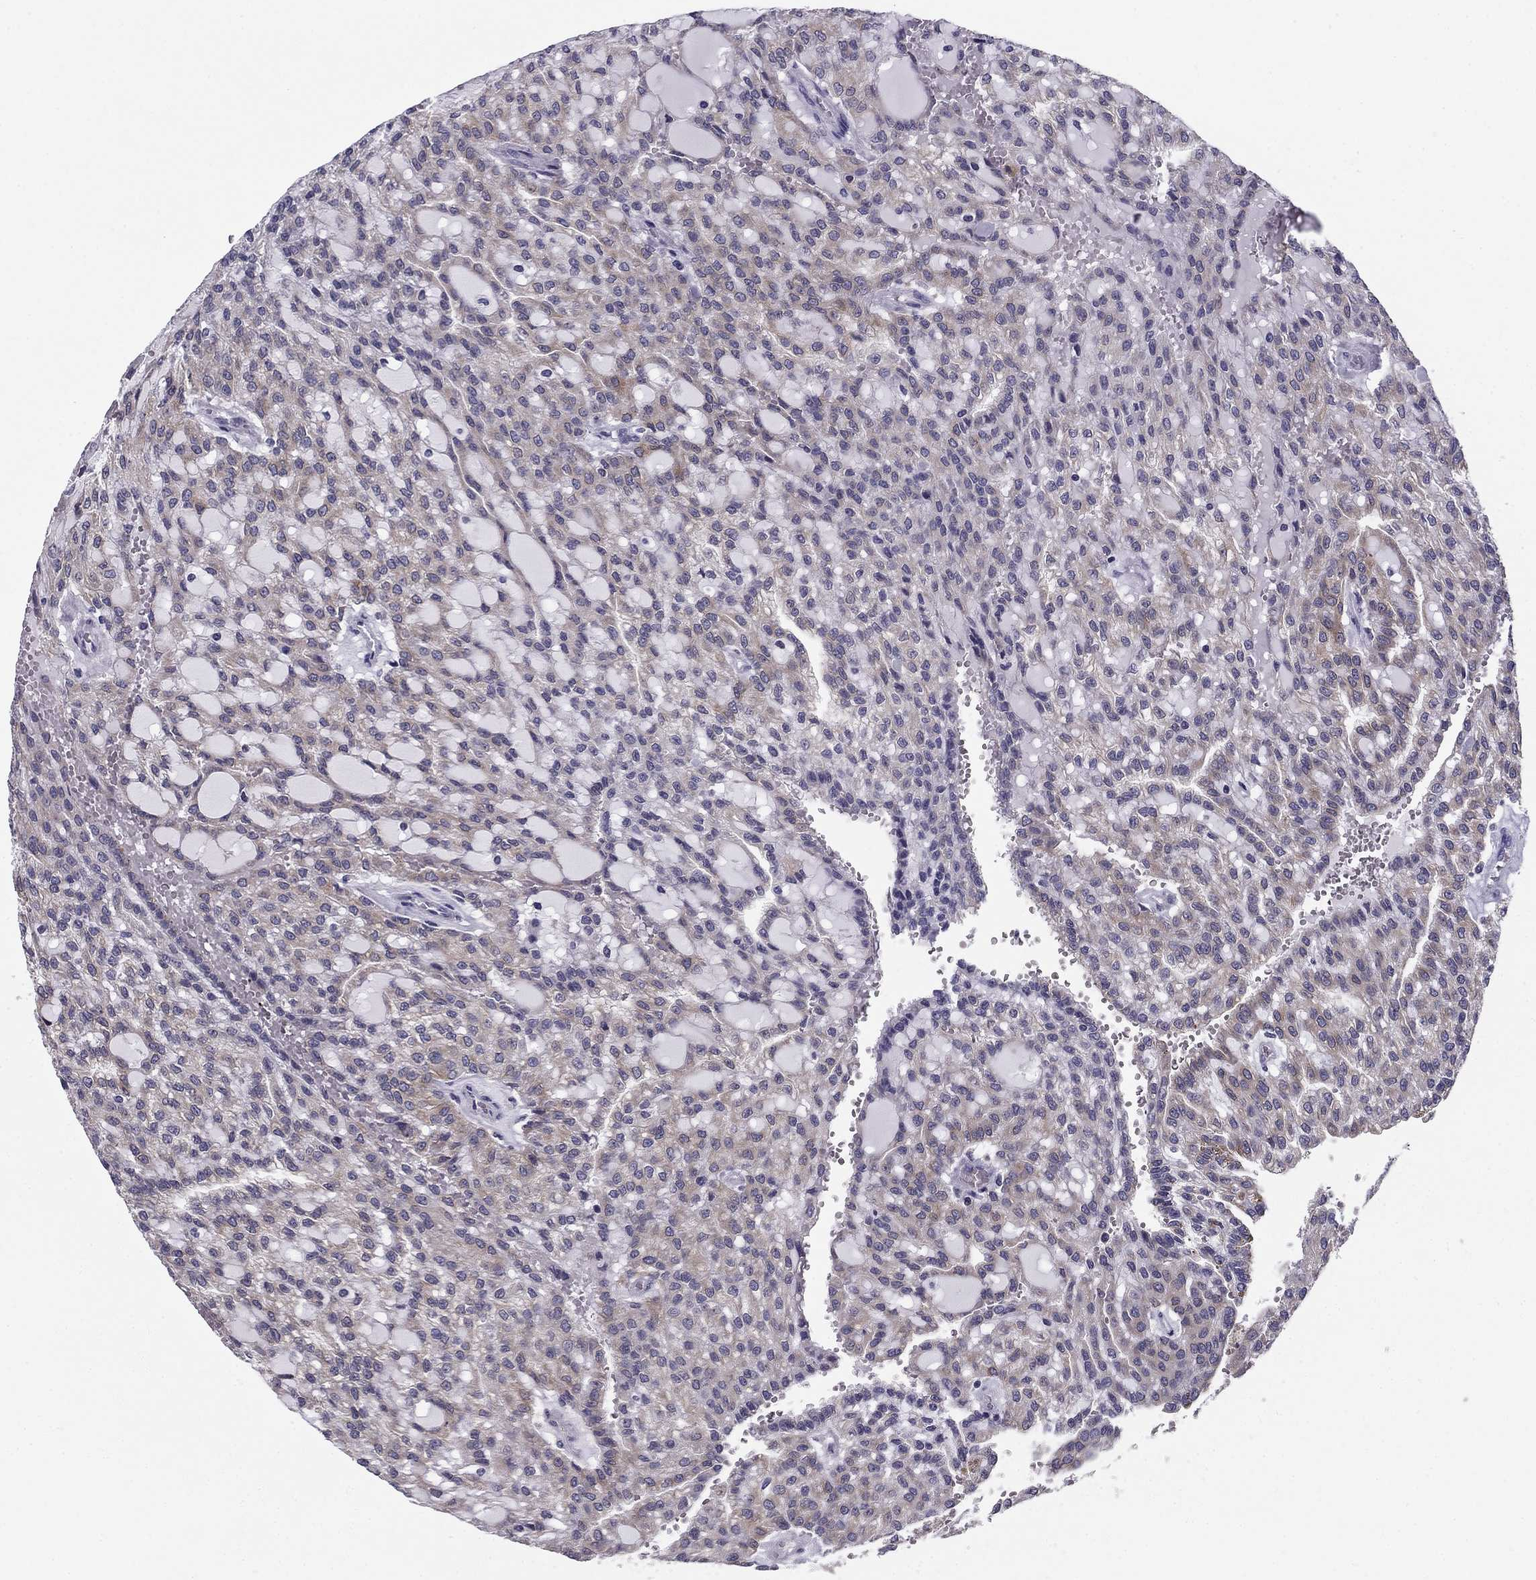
{"staining": {"intensity": "weak", "quantity": "25%-75%", "location": "cytoplasmic/membranous"}, "tissue": "renal cancer", "cell_type": "Tumor cells", "image_type": "cancer", "snomed": [{"axis": "morphology", "description": "Adenocarcinoma, NOS"}, {"axis": "topography", "description": "Kidney"}], "caption": "This is an image of immunohistochemistry (IHC) staining of renal adenocarcinoma, which shows weak expression in the cytoplasmic/membranous of tumor cells.", "gene": "TMED3", "patient": {"sex": "male", "age": 63}}